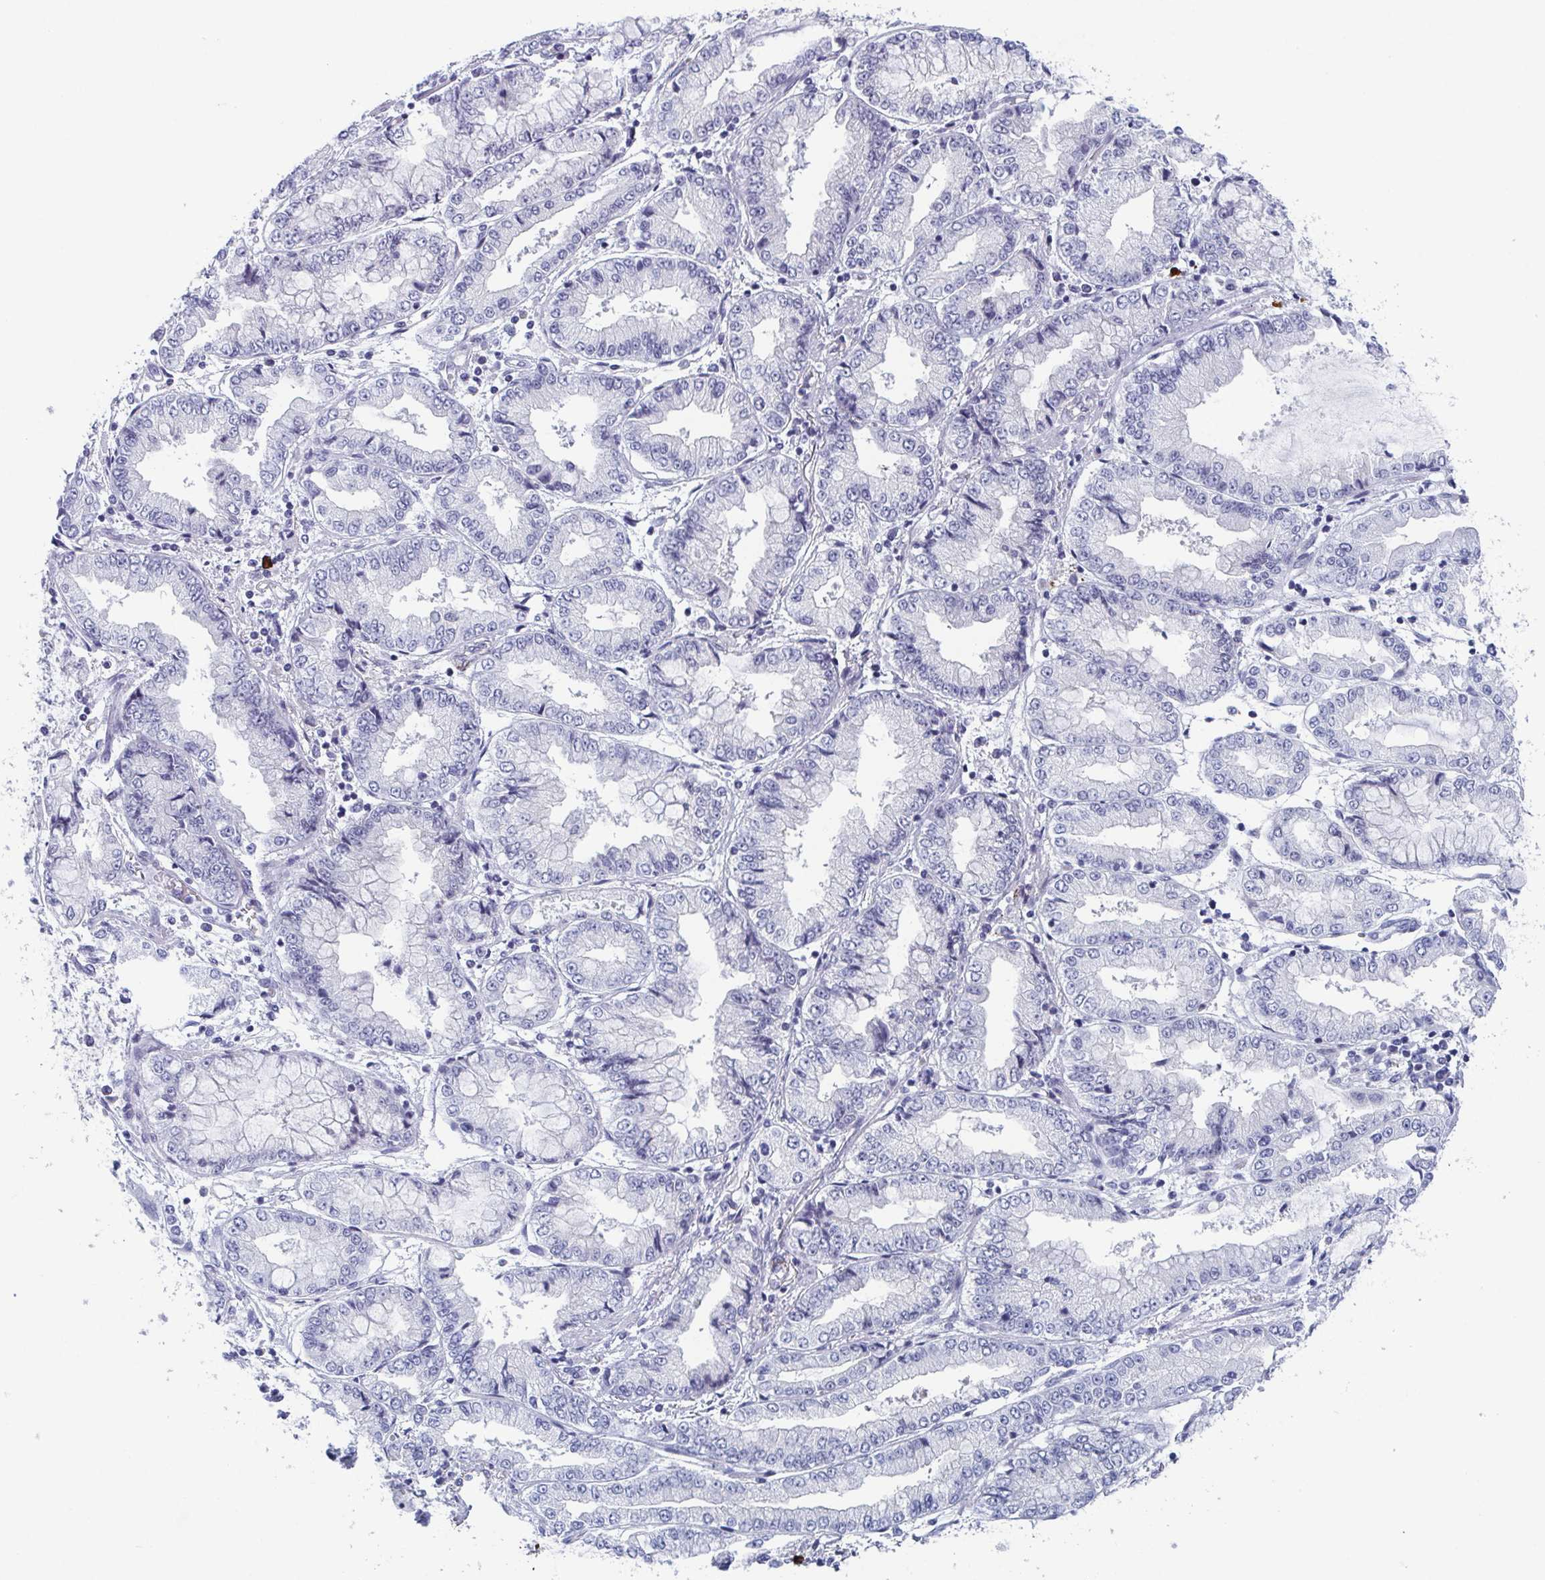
{"staining": {"intensity": "negative", "quantity": "none", "location": "none"}, "tissue": "stomach cancer", "cell_type": "Tumor cells", "image_type": "cancer", "snomed": [{"axis": "morphology", "description": "Adenocarcinoma, NOS"}, {"axis": "topography", "description": "Stomach, upper"}], "caption": "DAB (3,3'-diaminobenzidine) immunohistochemical staining of human adenocarcinoma (stomach) displays no significant expression in tumor cells.", "gene": "ZFP64", "patient": {"sex": "female", "age": 74}}